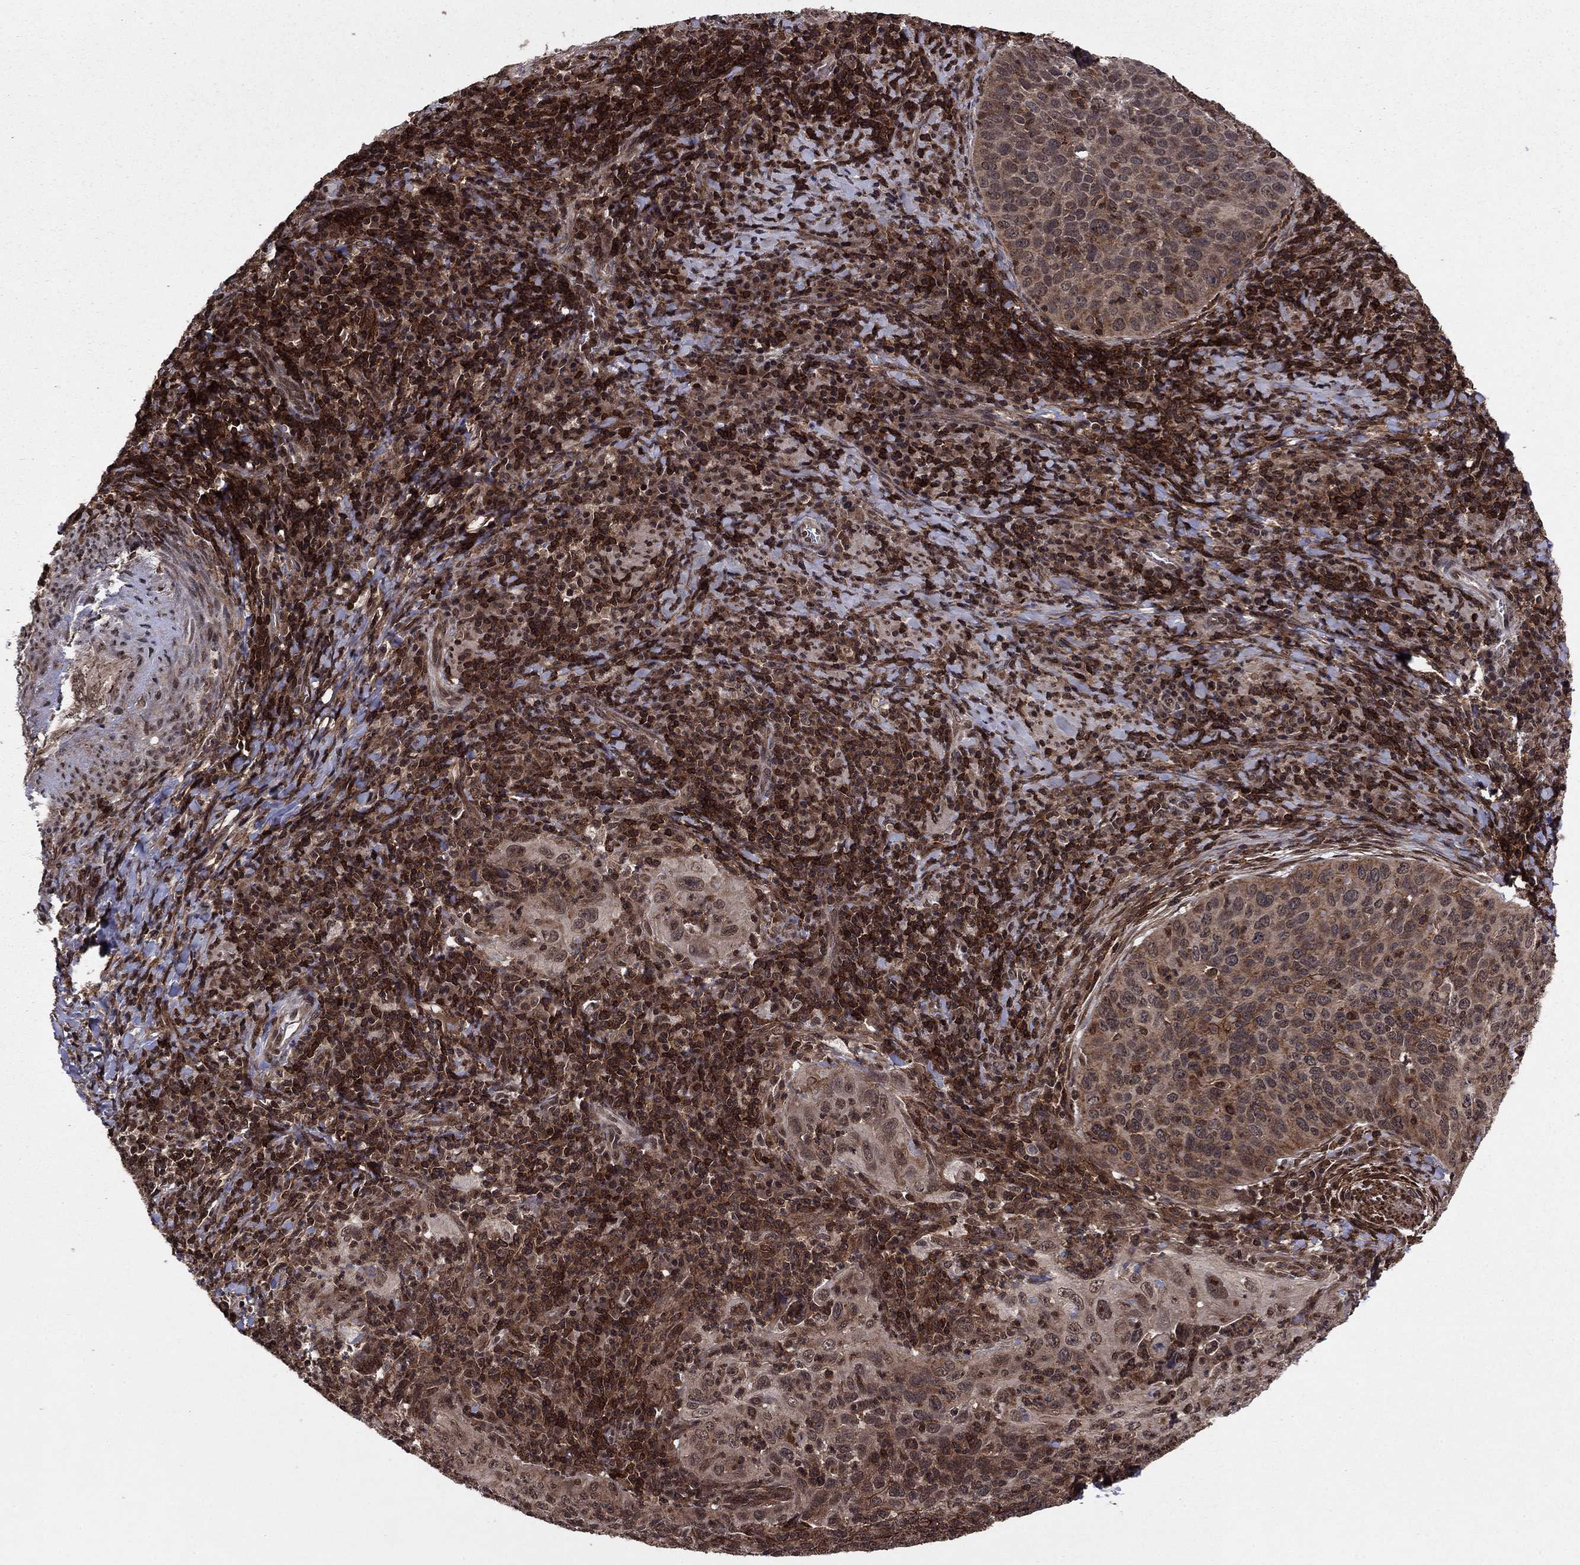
{"staining": {"intensity": "moderate", "quantity": "<25%", "location": "cytoplasmic/membranous"}, "tissue": "cervical cancer", "cell_type": "Tumor cells", "image_type": "cancer", "snomed": [{"axis": "morphology", "description": "Squamous cell carcinoma, NOS"}, {"axis": "topography", "description": "Cervix"}], "caption": "Cervical cancer stained with immunohistochemistry exhibits moderate cytoplasmic/membranous positivity in about <25% of tumor cells. Immunohistochemistry stains the protein in brown and the nuclei are stained blue.", "gene": "SSX2IP", "patient": {"sex": "female", "age": 26}}